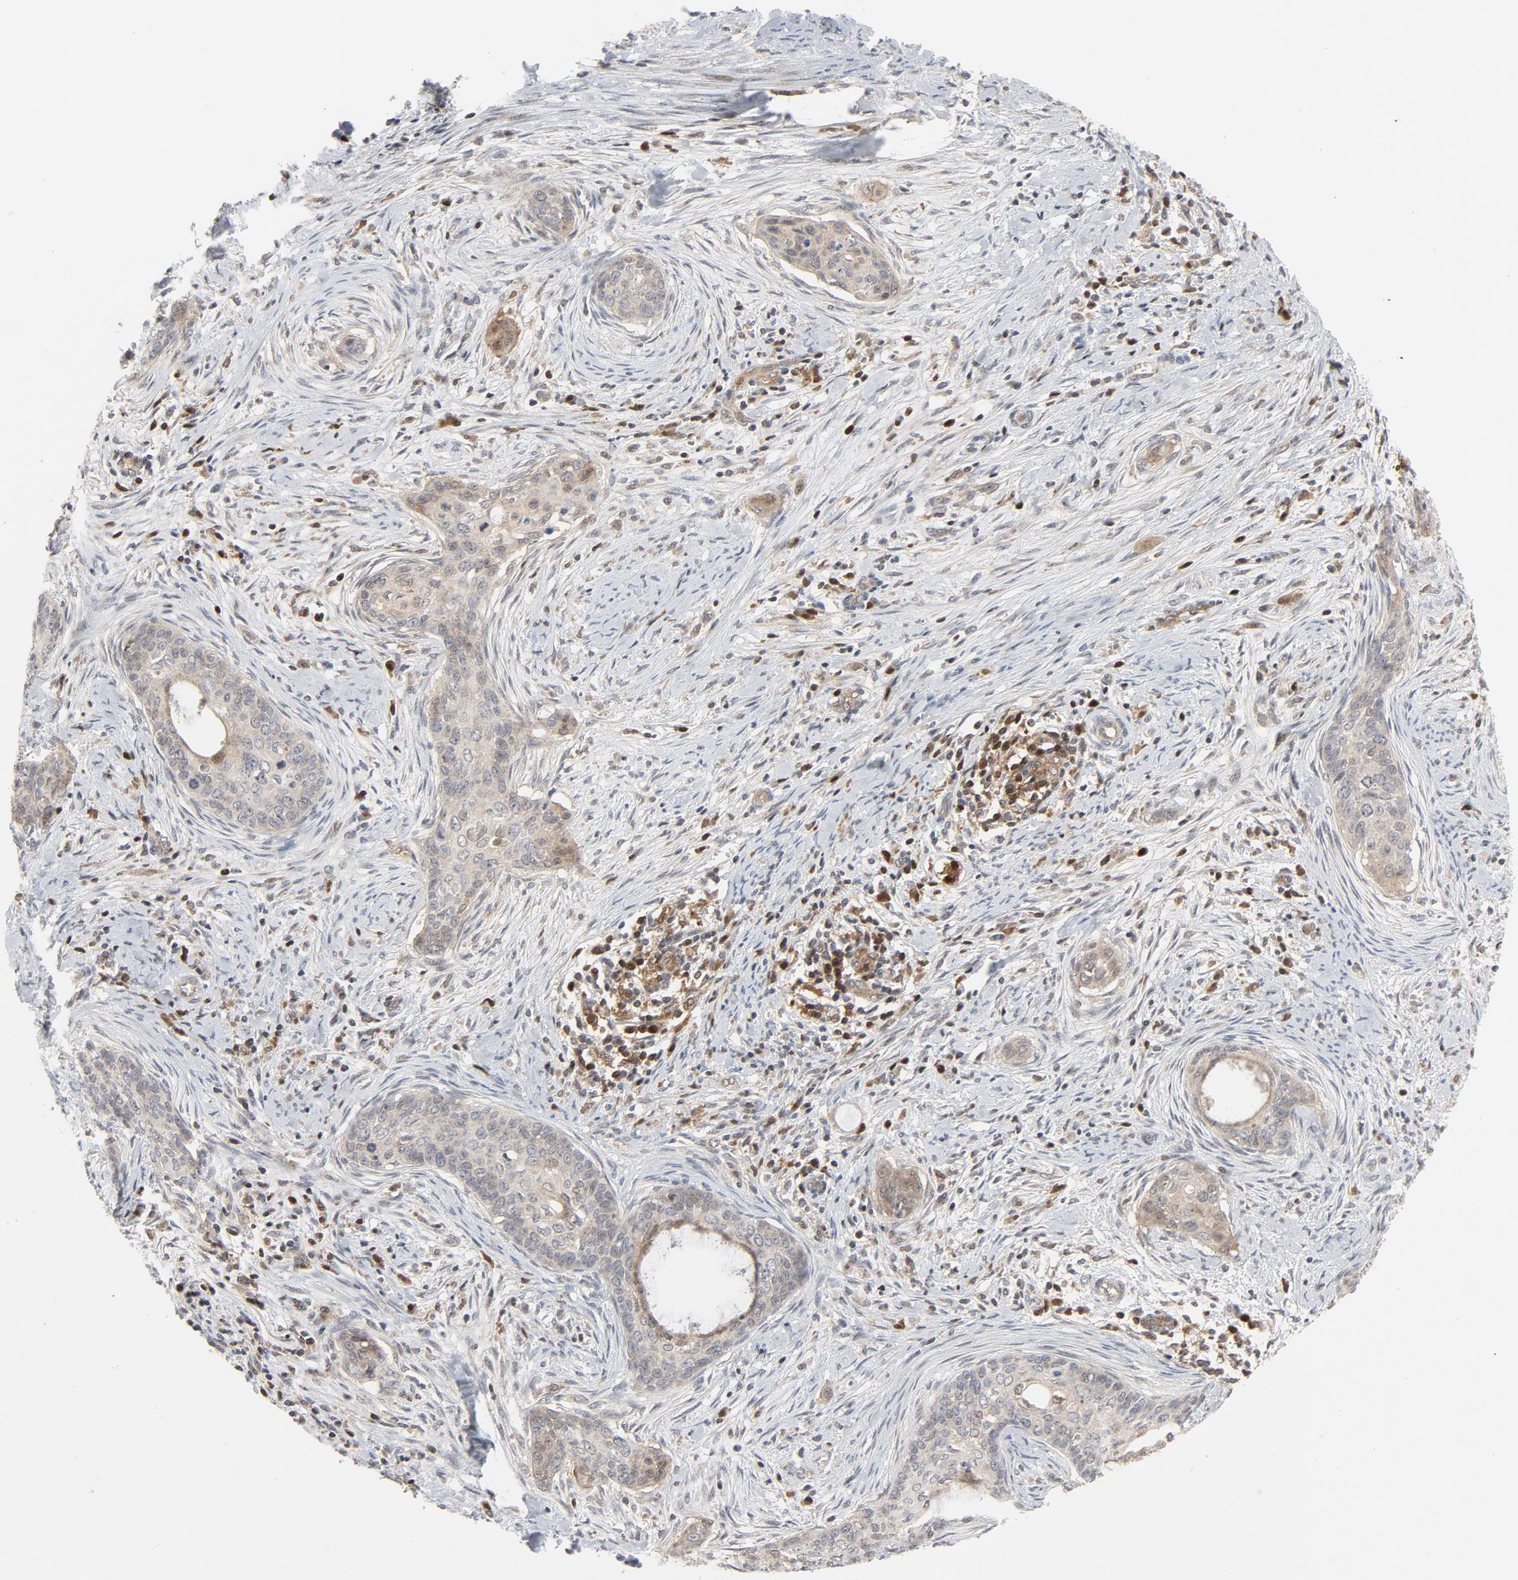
{"staining": {"intensity": "negative", "quantity": "none", "location": "none"}, "tissue": "cervical cancer", "cell_type": "Tumor cells", "image_type": "cancer", "snomed": [{"axis": "morphology", "description": "Squamous cell carcinoma, NOS"}, {"axis": "topography", "description": "Cervix"}], "caption": "High magnification brightfield microscopy of cervical cancer (squamous cell carcinoma) stained with DAB (brown) and counterstained with hematoxylin (blue): tumor cells show no significant positivity.", "gene": "TRADD", "patient": {"sex": "female", "age": 33}}